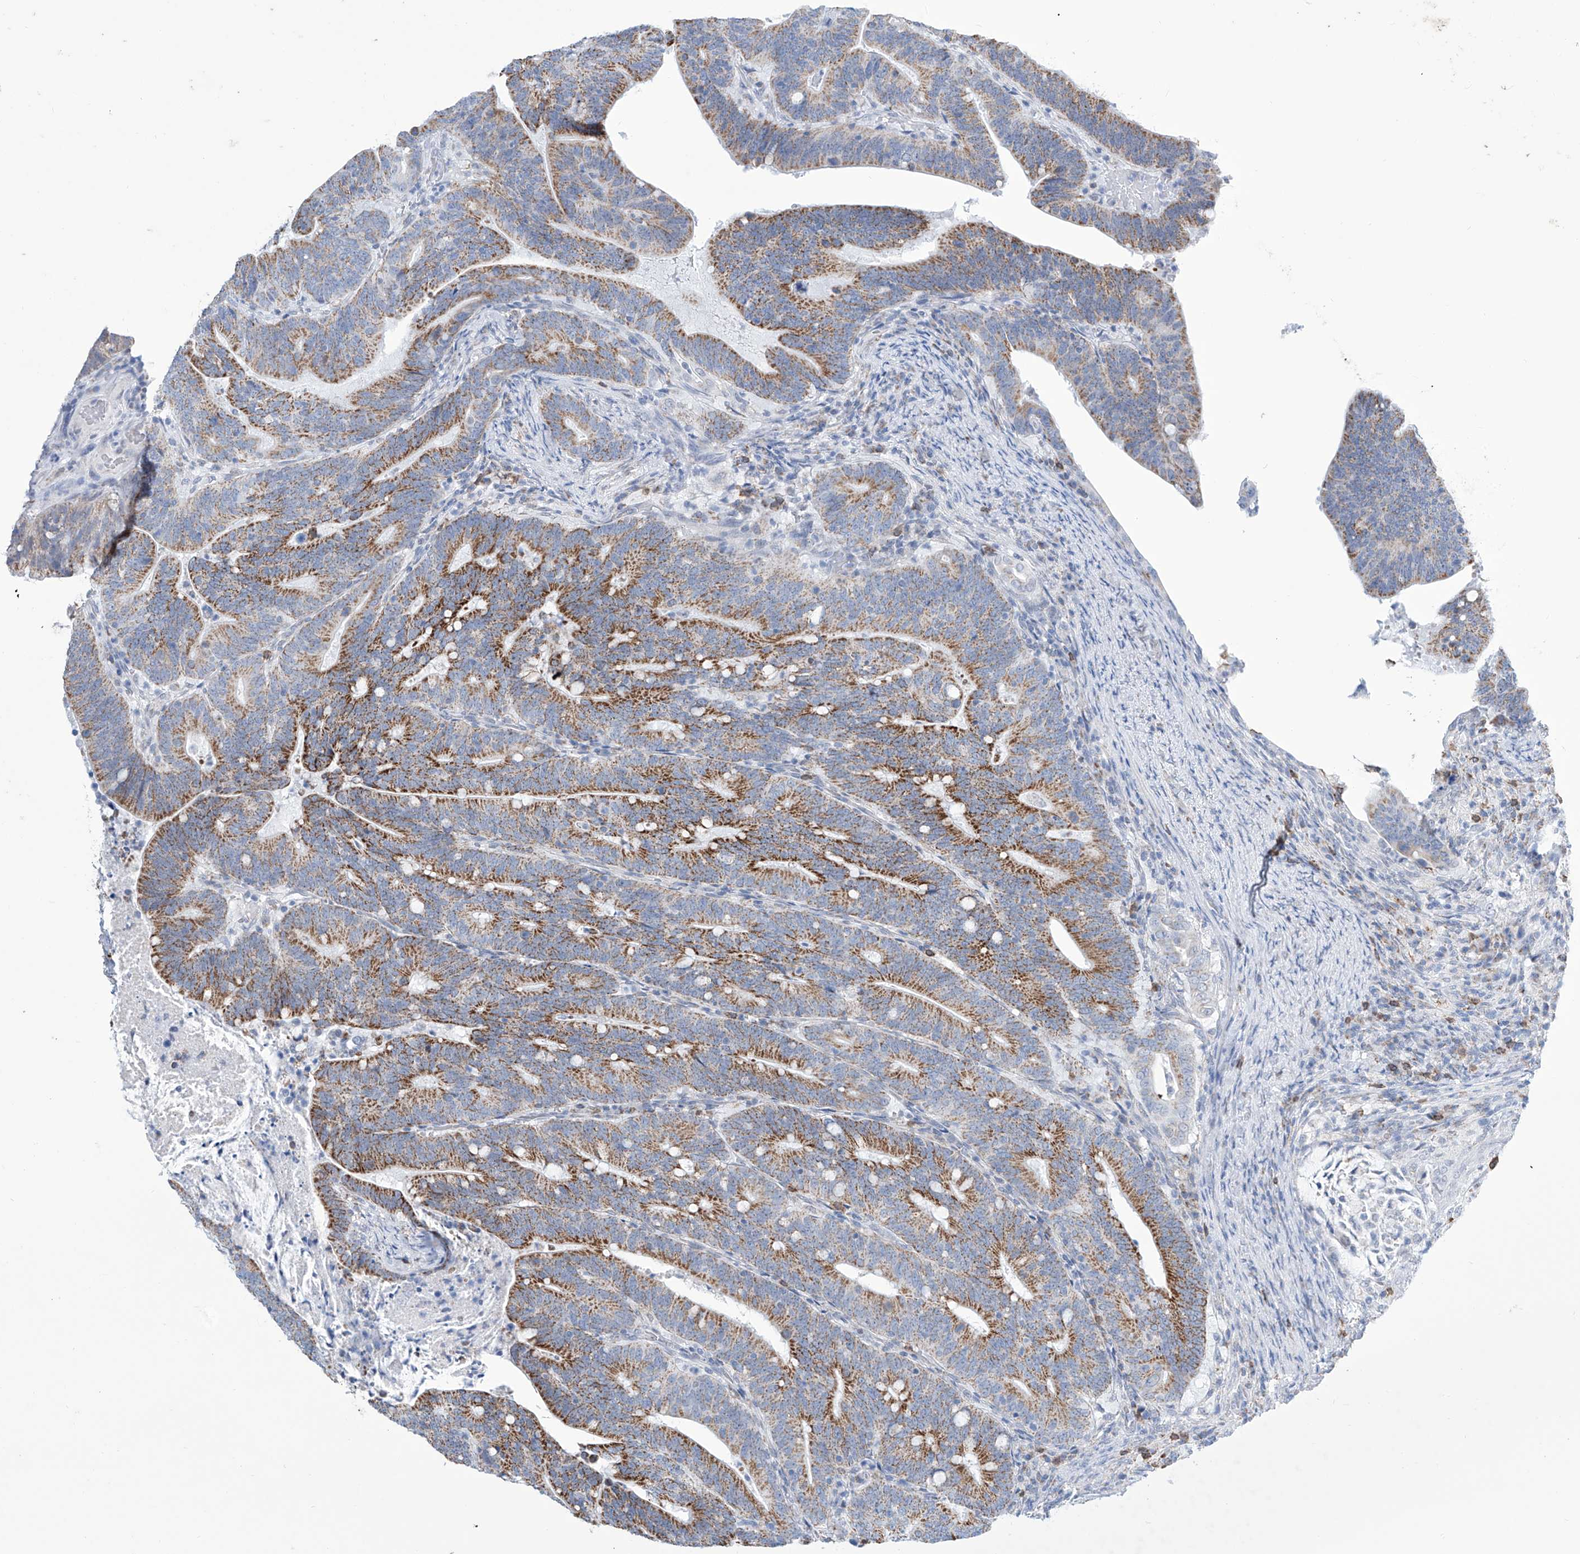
{"staining": {"intensity": "moderate", "quantity": ">75%", "location": "cytoplasmic/membranous"}, "tissue": "colorectal cancer", "cell_type": "Tumor cells", "image_type": "cancer", "snomed": [{"axis": "morphology", "description": "Adenocarcinoma, NOS"}, {"axis": "topography", "description": "Colon"}], "caption": "Immunohistochemistry of human colorectal cancer (adenocarcinoma) reveals medium levels of moderate cytoplasmic/membranous staining in approximately >75% of tumor cells.", "gene": "ALDH6A1", "patient": {"sex": "female", "age": 66}}